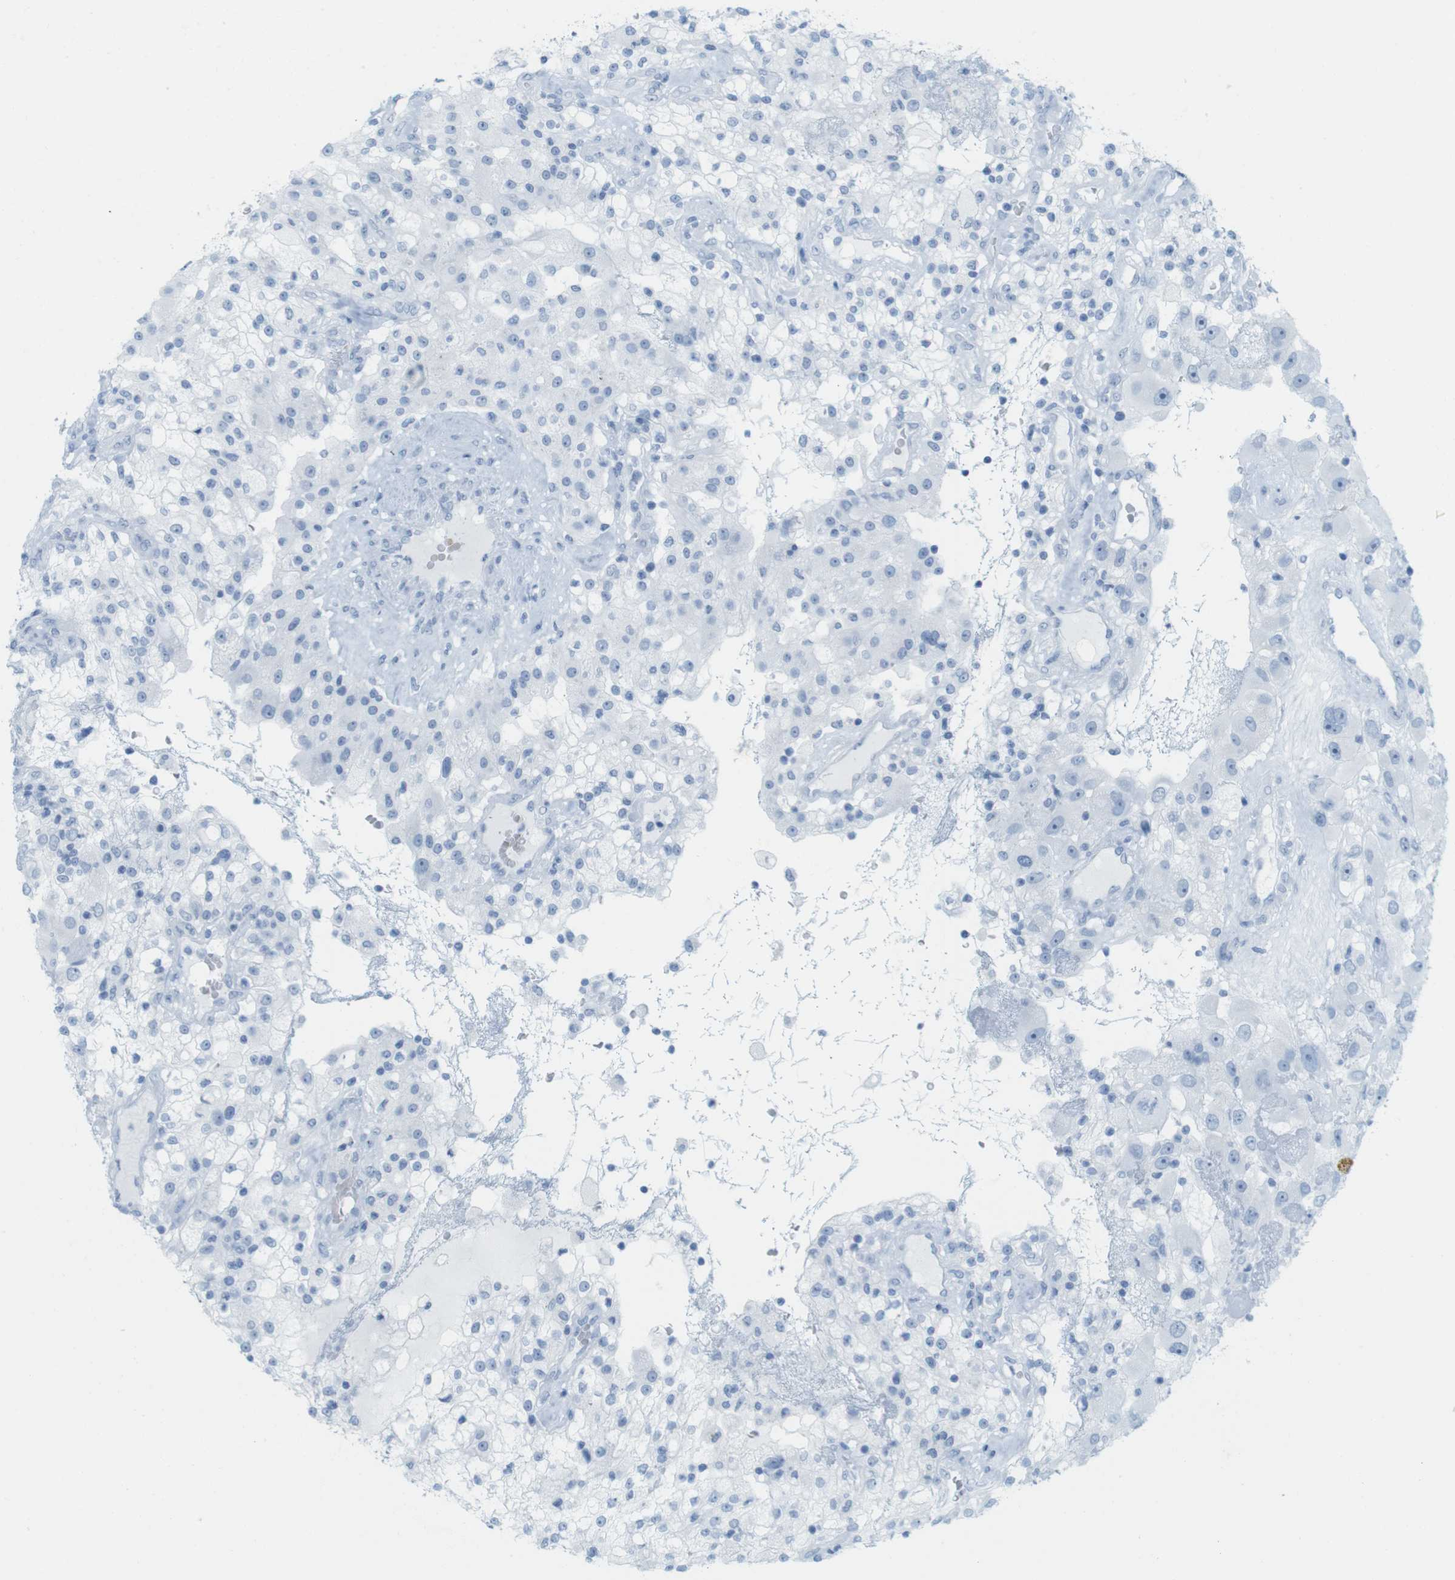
{"staining": {"intensity": "negative", "quantity": "none", "location": "none"}, "tissue": "renal cancer", "cell_type": "Tumor cells", "image_type": "cancer", "snomed": [{"axis": "morphology", "description": "Adenocarcinoma, NOS"}, {"axis": "topography", "description": "Kidney"}], "caption": "Immunohistochemistry of renal cancer reveals no positivity in tumor cells.", "gene": "TNNT2", "patient": {"sex": "female", "age": 52}}